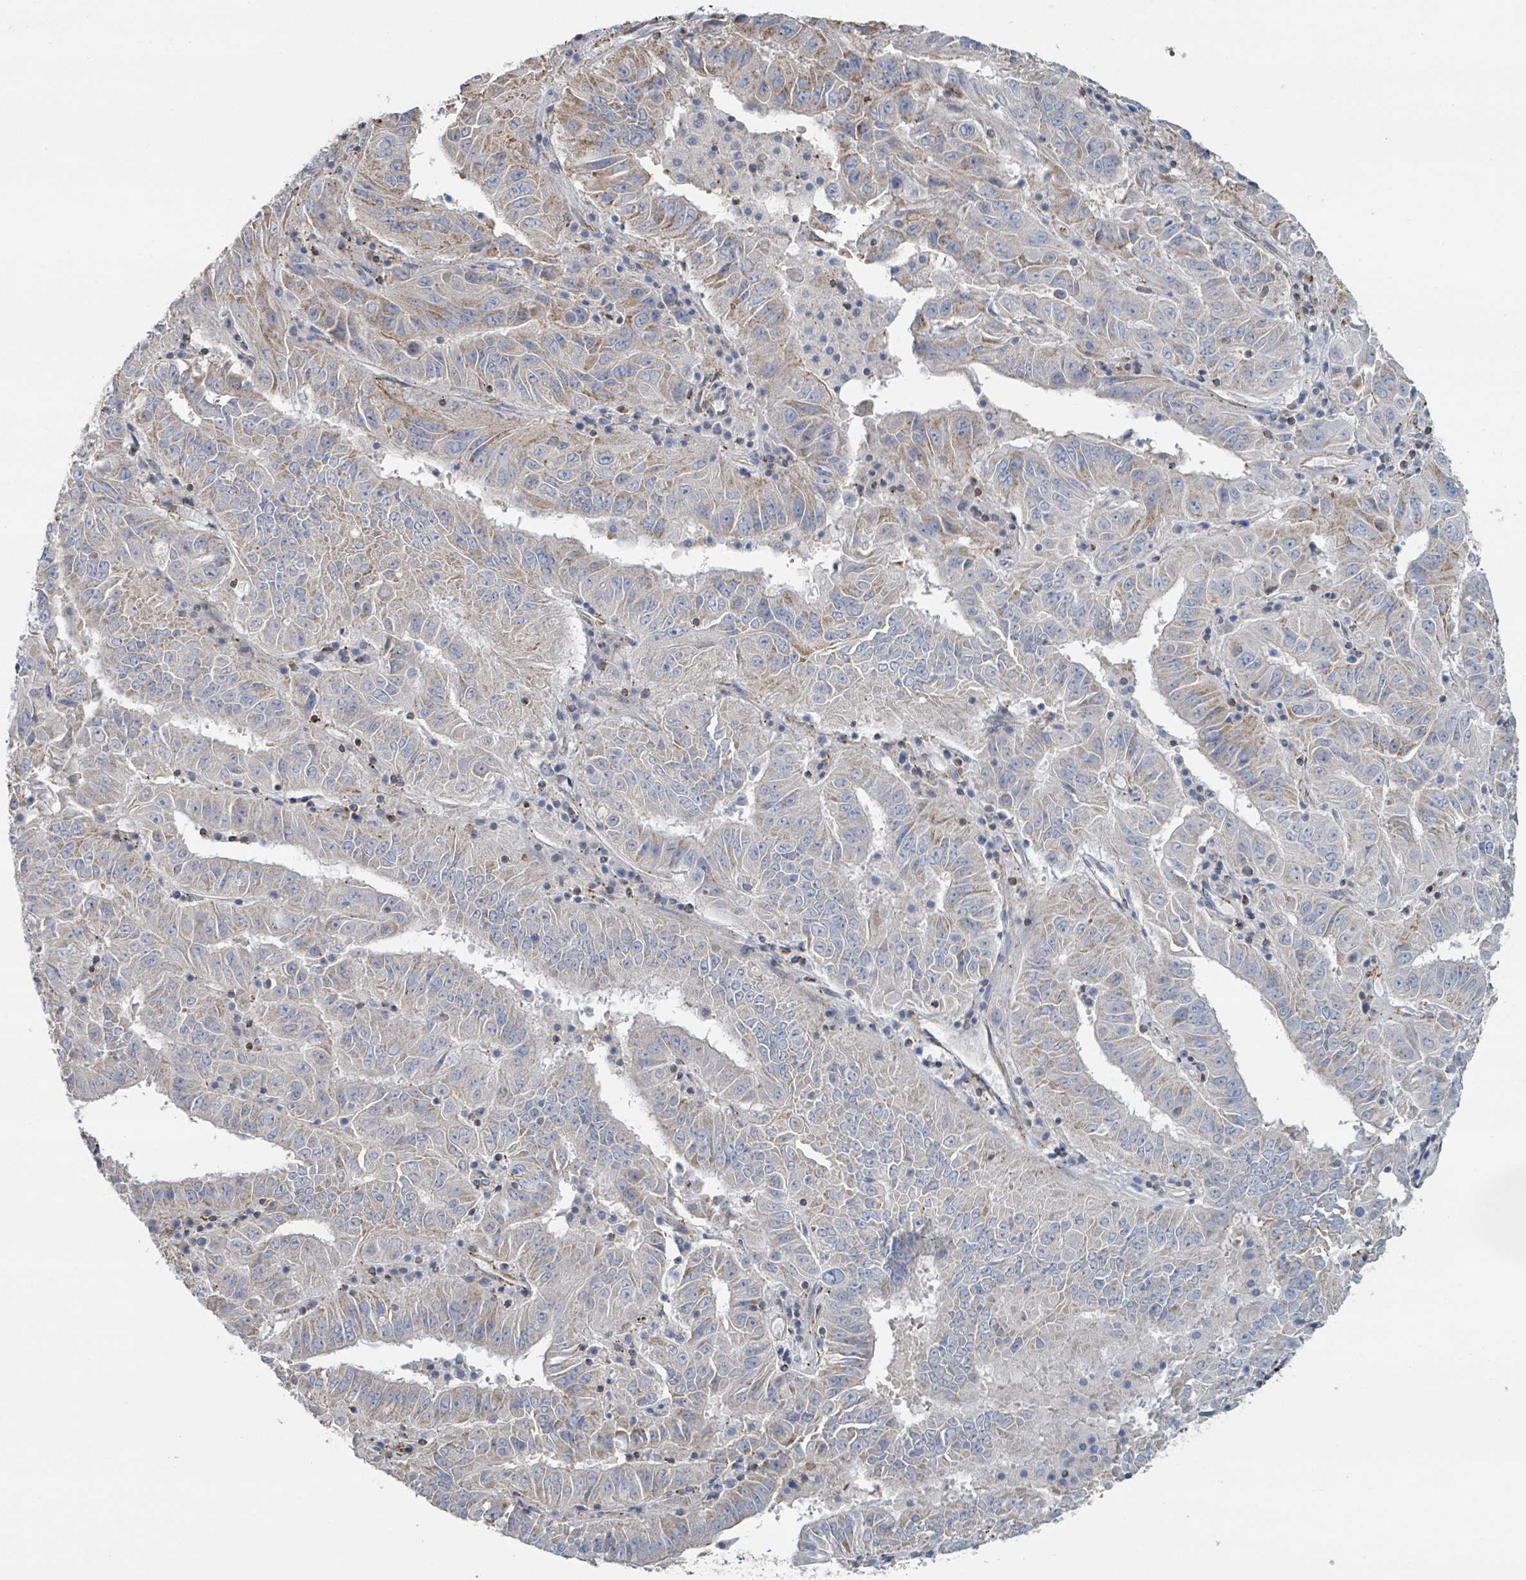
{"staining": {"intensity": "moderate", "quantity": "<25%", "location": "cytoplasmic/membranous"}, "tissue": "pancreatic cancer", "cell_type": "Tumor cells", "image_type": "cancer", "snomed": [{"axis": "morphology", "description": "Adenocarcinoma, NOS"}, {"axis": "topography", "description": "Pancreas"}], "caption": "Pancreatic adenocarcinoma stained with DAB immunohistochemistry (IHC) shows low levels of moderate cytoplasmic/membranous staining in approximately <25% of tumor cells.", "gene": "LRRC42", "patient": {"sex": "male", "age": 63}}